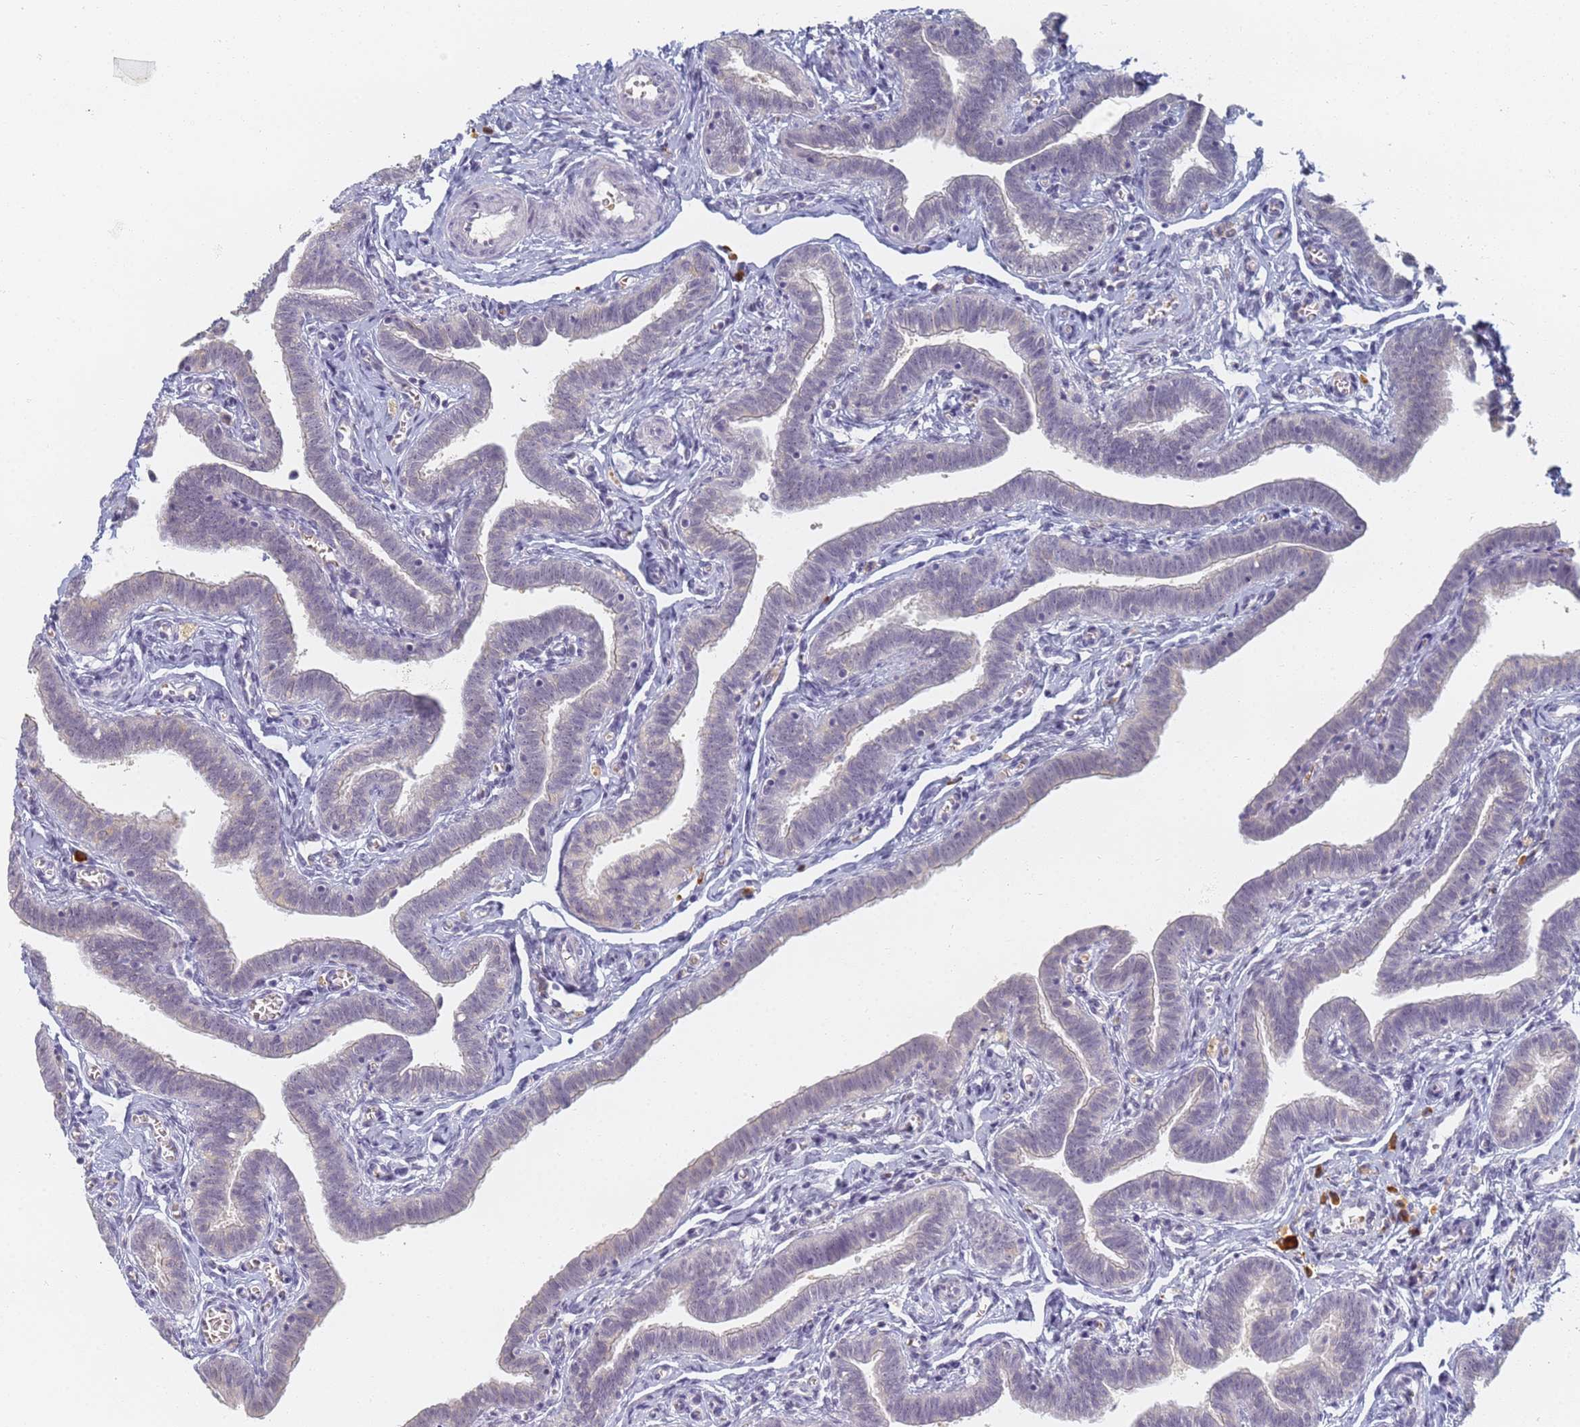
{"staining": {"intensity": "weak", "quantity": "<25%", "location": "nuclear"}, "tissue": "fallopian tube", "cell_type": "Glandular cells", "image_type": "normal", "snomed": [{"axis": "morphology", "description": "Normal tissue, NOS"}, {"axis": "topography", "description": "Fallopian tube"}], "caption": "This photomicrograph is of benign fallopian tube stained with IHC to label a protein in brown with the nuclei are counter-stained blue. There is no expression in glandular cells. (Immunohistochemistry (ihc), brightfield microscopy, high magnification).", "gene": "SLC38A9", "patient": {"sex": "female", "age": 36}}